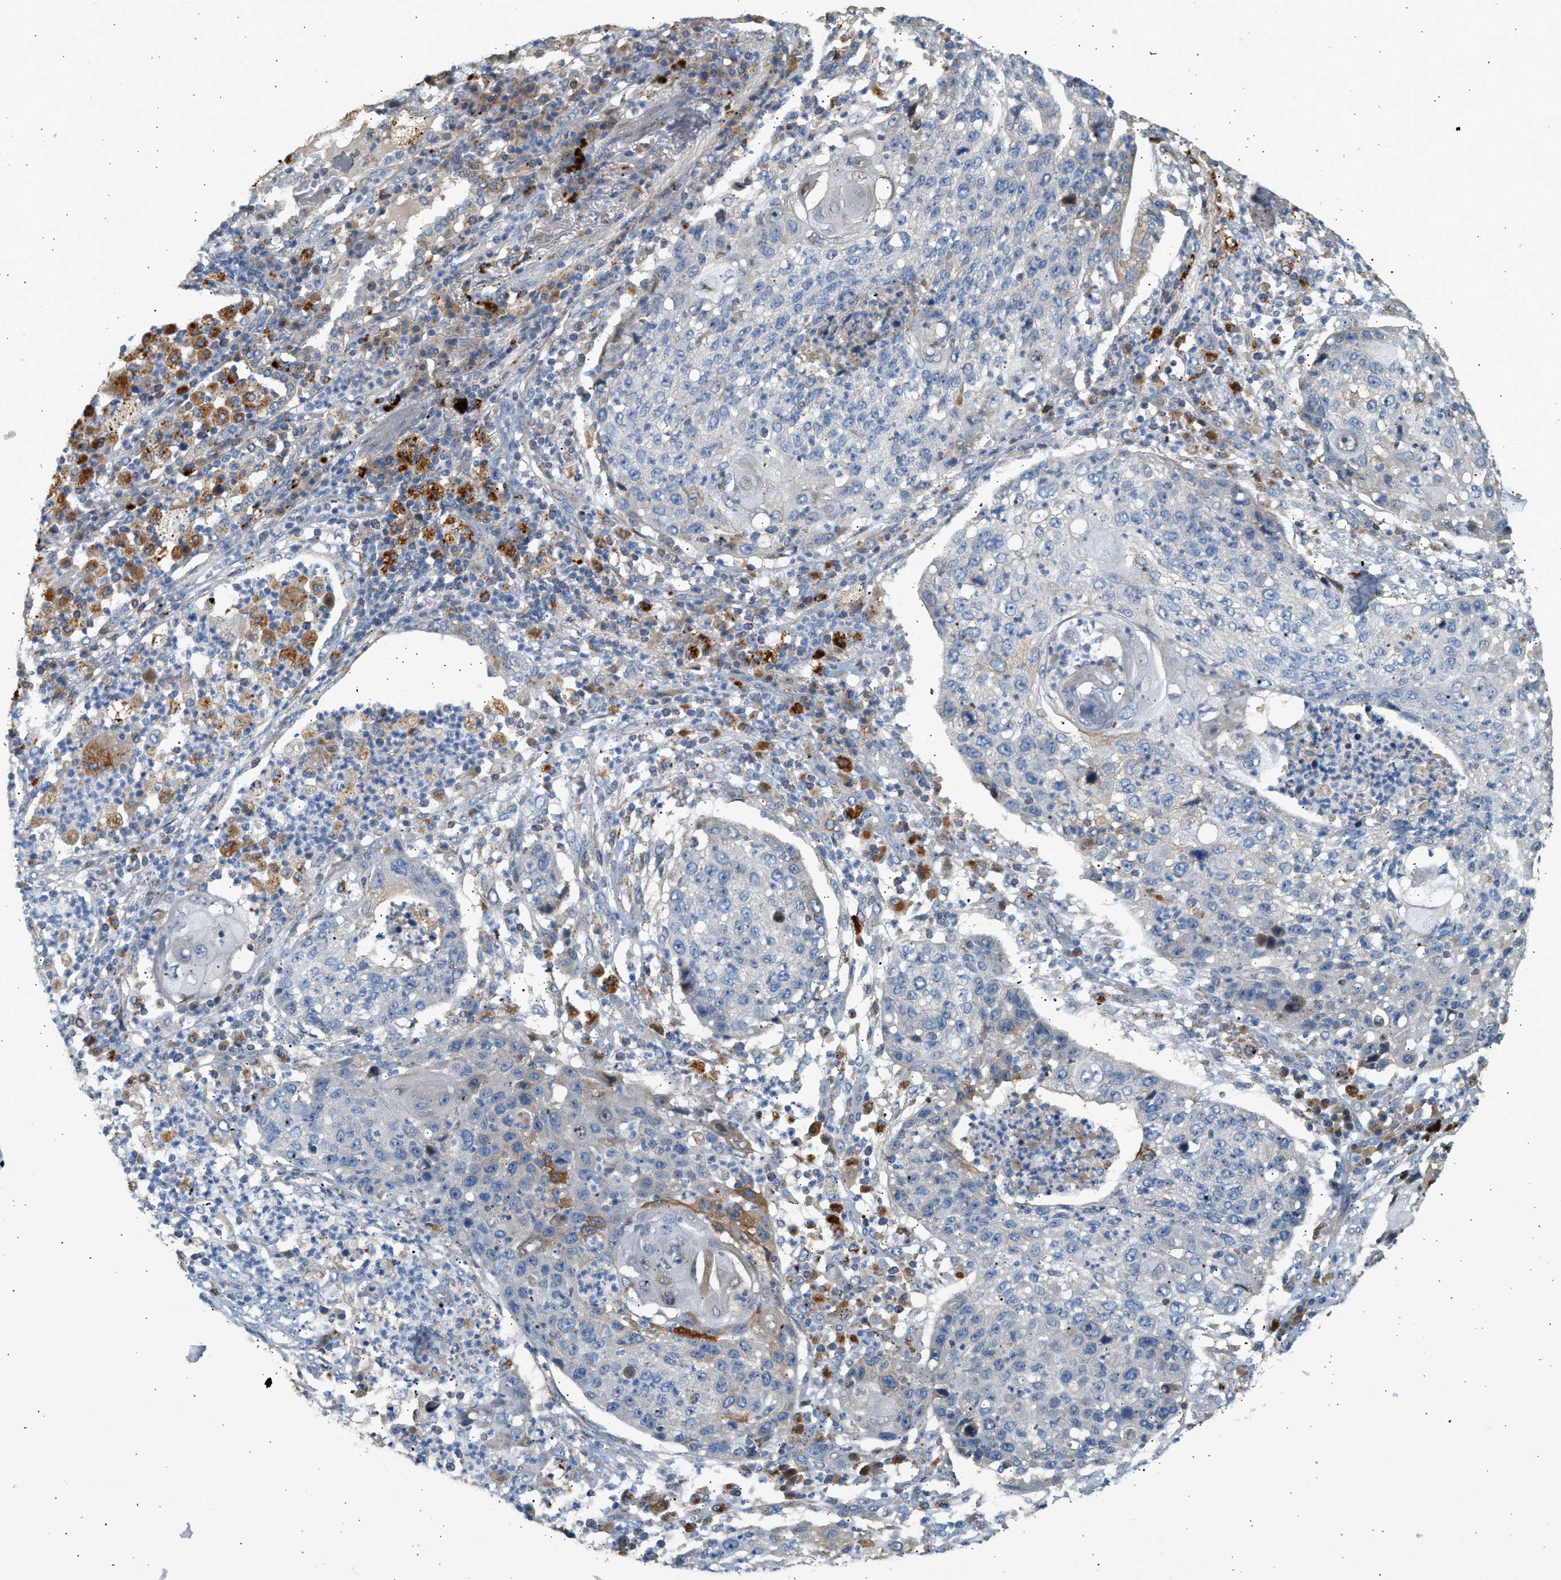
{"staining": {"intensity": "negative", "quantity": "none", "location": "none"}, "tissue": "lung cancer", "cell_type": "Tumor cells", "image_type": "cancer", "snomed": [{"axis": "morphology", "description": "Squamous cell carcinoma, NOS"}, {"axis": "topography", "description": "Lung"}], "caption": "Immunohistochemistry of lung cancer (squamous cell carcinoma) demonstrates no staining in tumor cells.", "gene": "ENTHD1", "patient": {"sex": "female", "age": 63}}